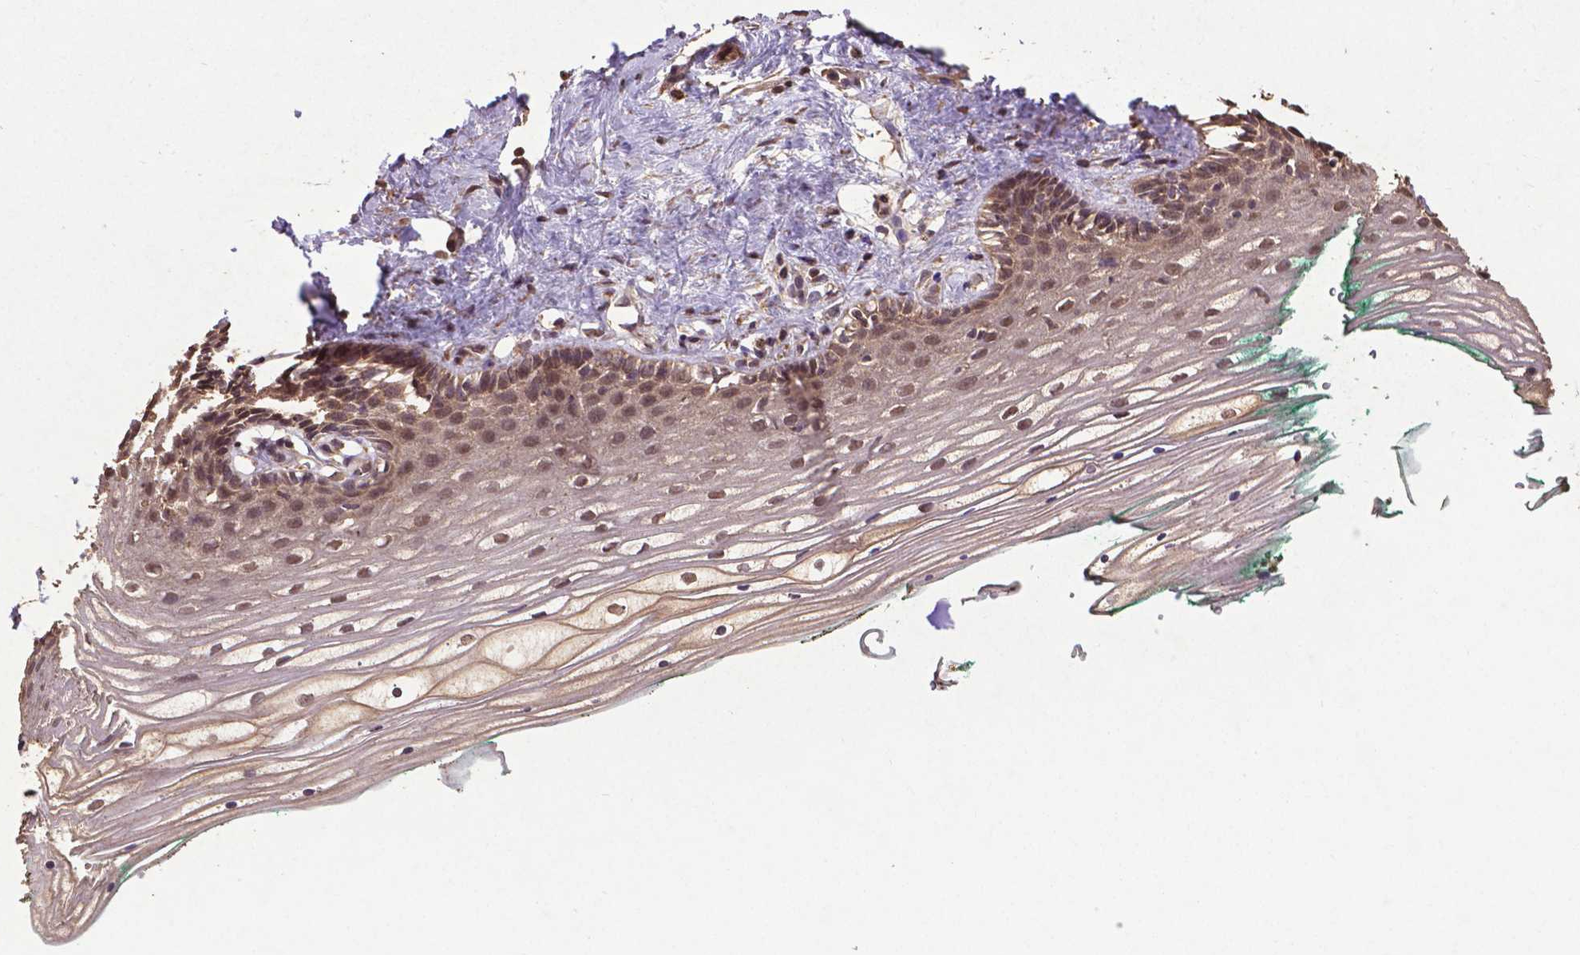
{"staining": {"intensity": "moderate", "quantity": ">75%", "location": "cytoplasmic/membranous,nuclear"}, "tissue": "vagina", "cell_type": "Squamous epithelial cells", "image_type": "normal", "snomed": [{"axis": "morphology", "description": "Normal tissue, NOS"}, {"axis": "topography", "description": "Vagina"}], "caption": "Immunohistochemical staining of normal human vagina demonstrates medium levels of moderate cytoplasmic/membranous,nuclear staining in about >75% of squamous epithelial cells.", "gene": "DCAF1", "patient": {"sex": "female", "age": 42}}